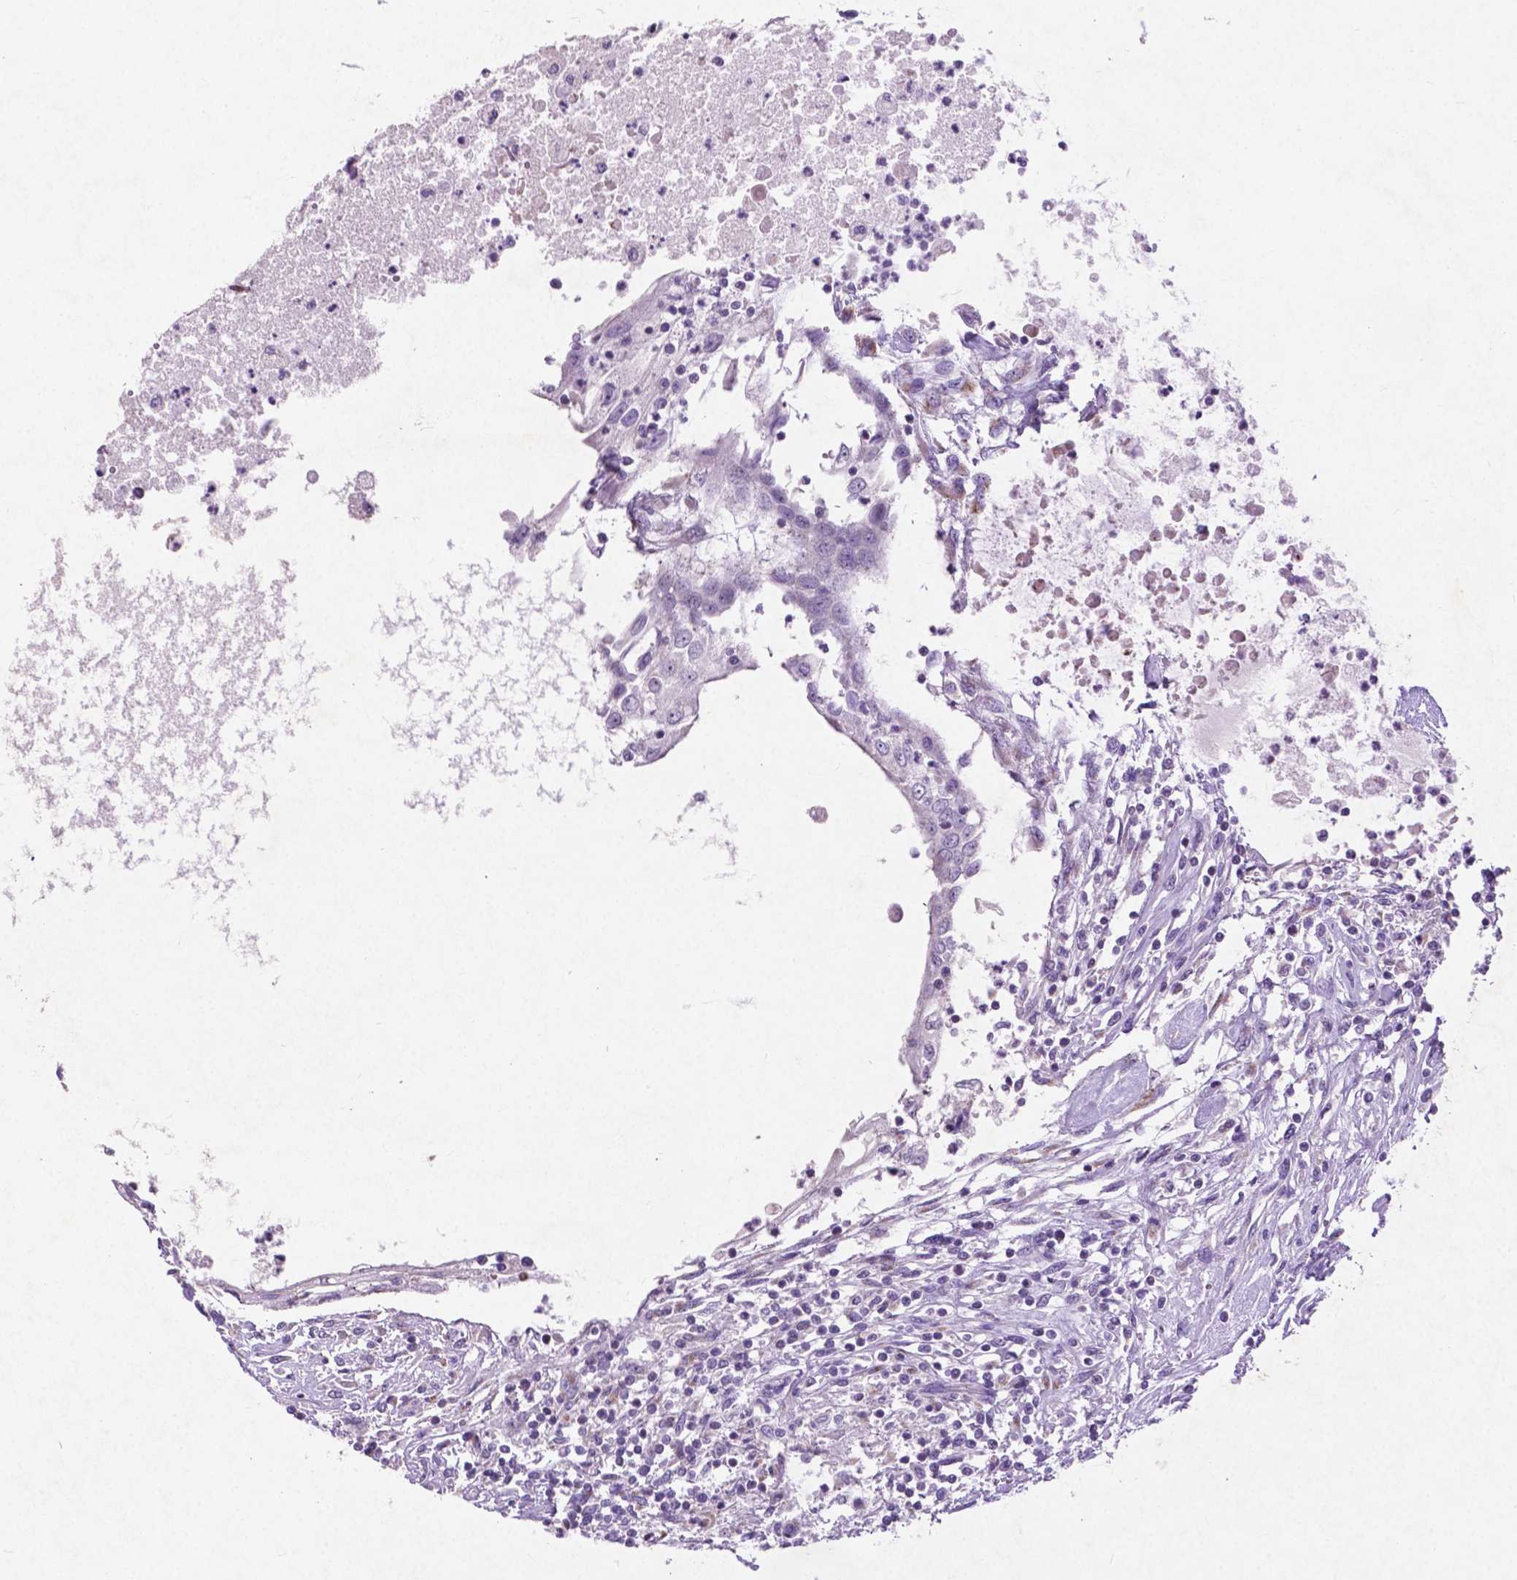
{"staining": {"intensity": "negative", "quantity": "none", "location": "none"}, "tissue": "testis cancer", "cell_type": "Tumor cells", "image_type": "cancer", "snomed": [{"axis": "morphology", "description": "Carcinoma, Embryonal, NOS"}, {"axis": "topography", "description": "Testis"}], "caption": "DAB (3,3'-diaminobenzidine) immunohistochemical staining of human embryonal carcinoma (testis) shows no significant expression in tumor cells.", "gene": "ATG4D", "patient": {"sex": "male", "age": 37}}